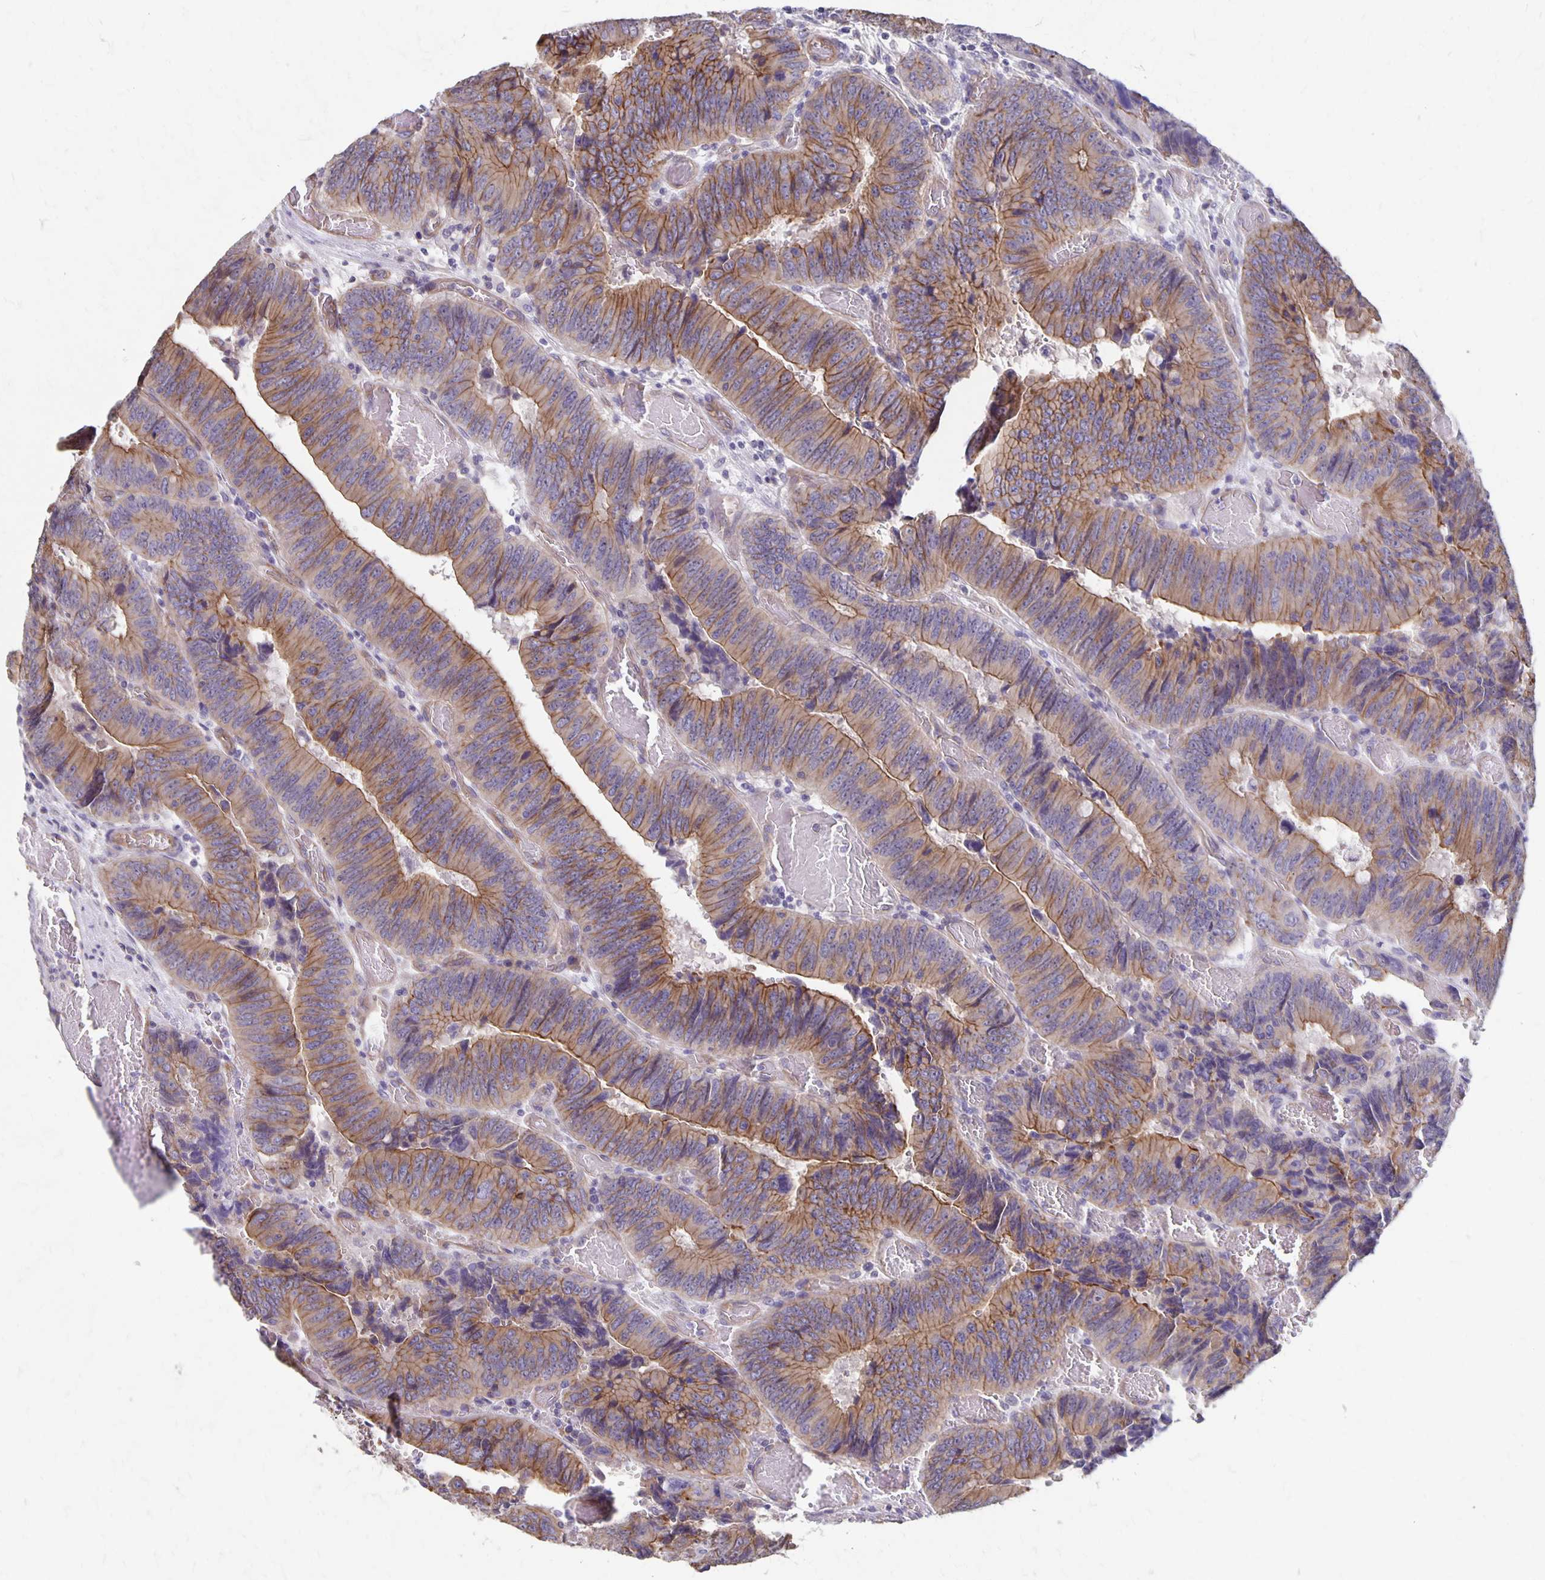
{"staining": {"intensity": "moderate", "quantity": ">75%", "location": "cytoplasmic/membranous"}, "tissue": "colorectal cancer", "cell_type": "Tumor cells", "image_type": "cancer", "snomed": [{"axis": "morphology", "description": "Adenocarcinoma, NOS"}, {"axis": "topography", "description": "Colon"}], "caption": "Human adenocarcinoma (colorectal) stained with a protein marker shows moderate staining in tumor cells.", "gene": "PPP1R3E", "patient": {"sex": "female", "age": 84}}